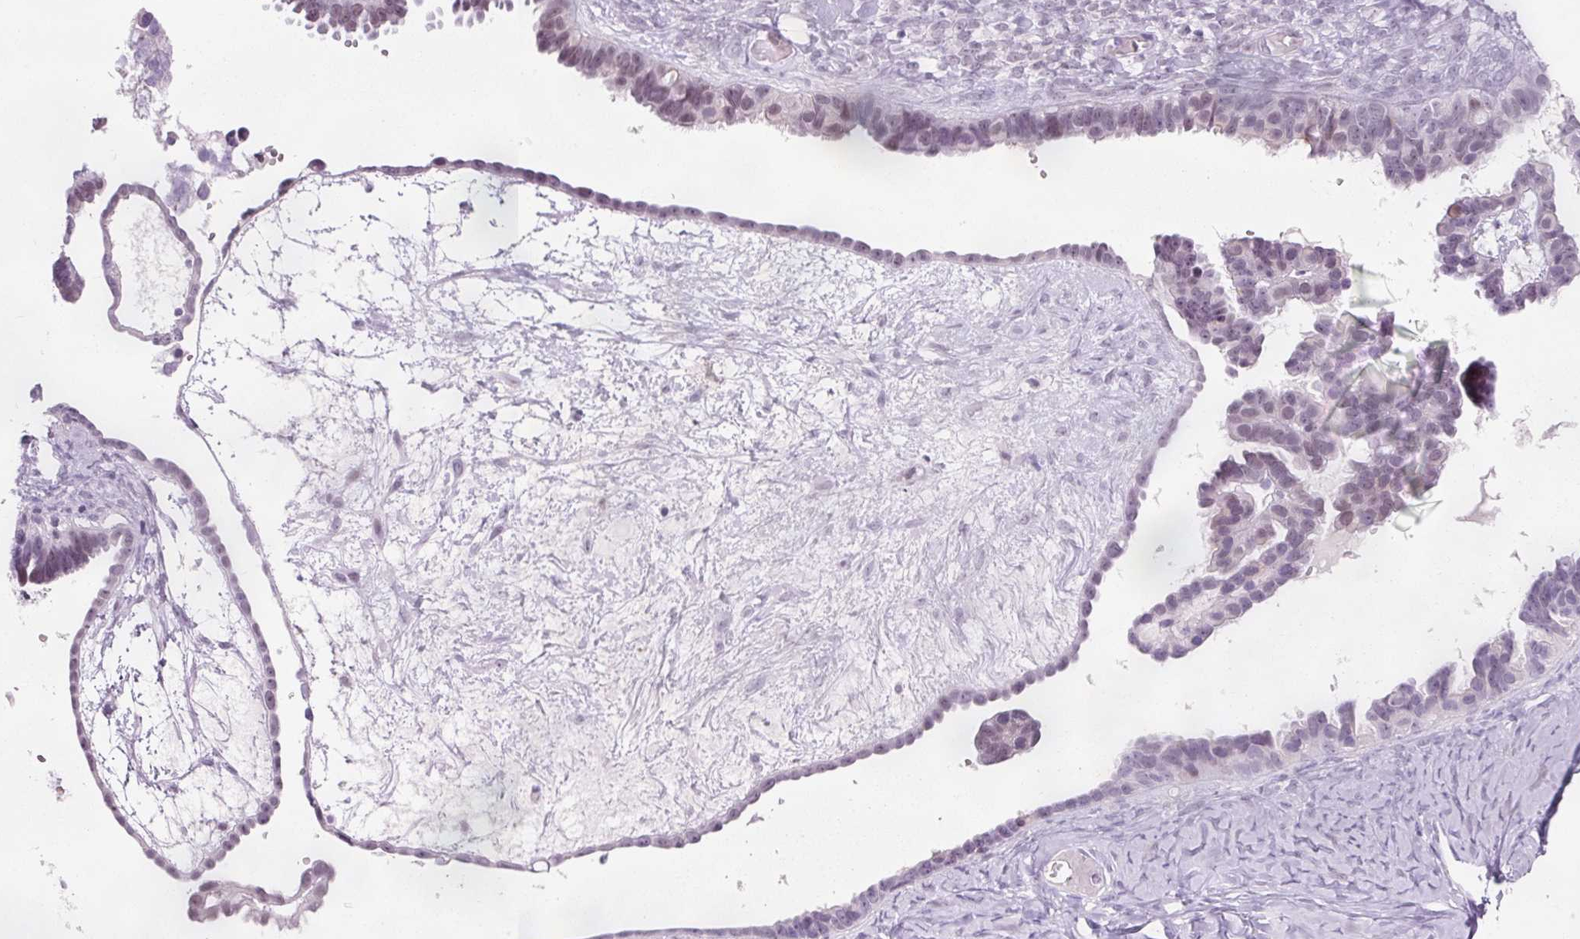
{"staining": {"intensity": "moderate", "quantity": "<25%", "location": "nuclear"}, "tissue": "ovarian cancer", "cell_type": "Tumor cells", "image_type": "cancer", "snomed": [{"axis": "morphology", "description": "Cystadenocarcinoma, serous, NOS"}, {"axis": "topography", "description": "Ovary"}], "caption": "This histopathology image shows immunohistochemistry (IHC) staining of ovarian serous cystadenocarcinoma, with low moderate nuclear positivity in approximately <25% of tumor cells.", "gene": "ANKRD20A1", "patient": {"sex": "female", "age": 69}}